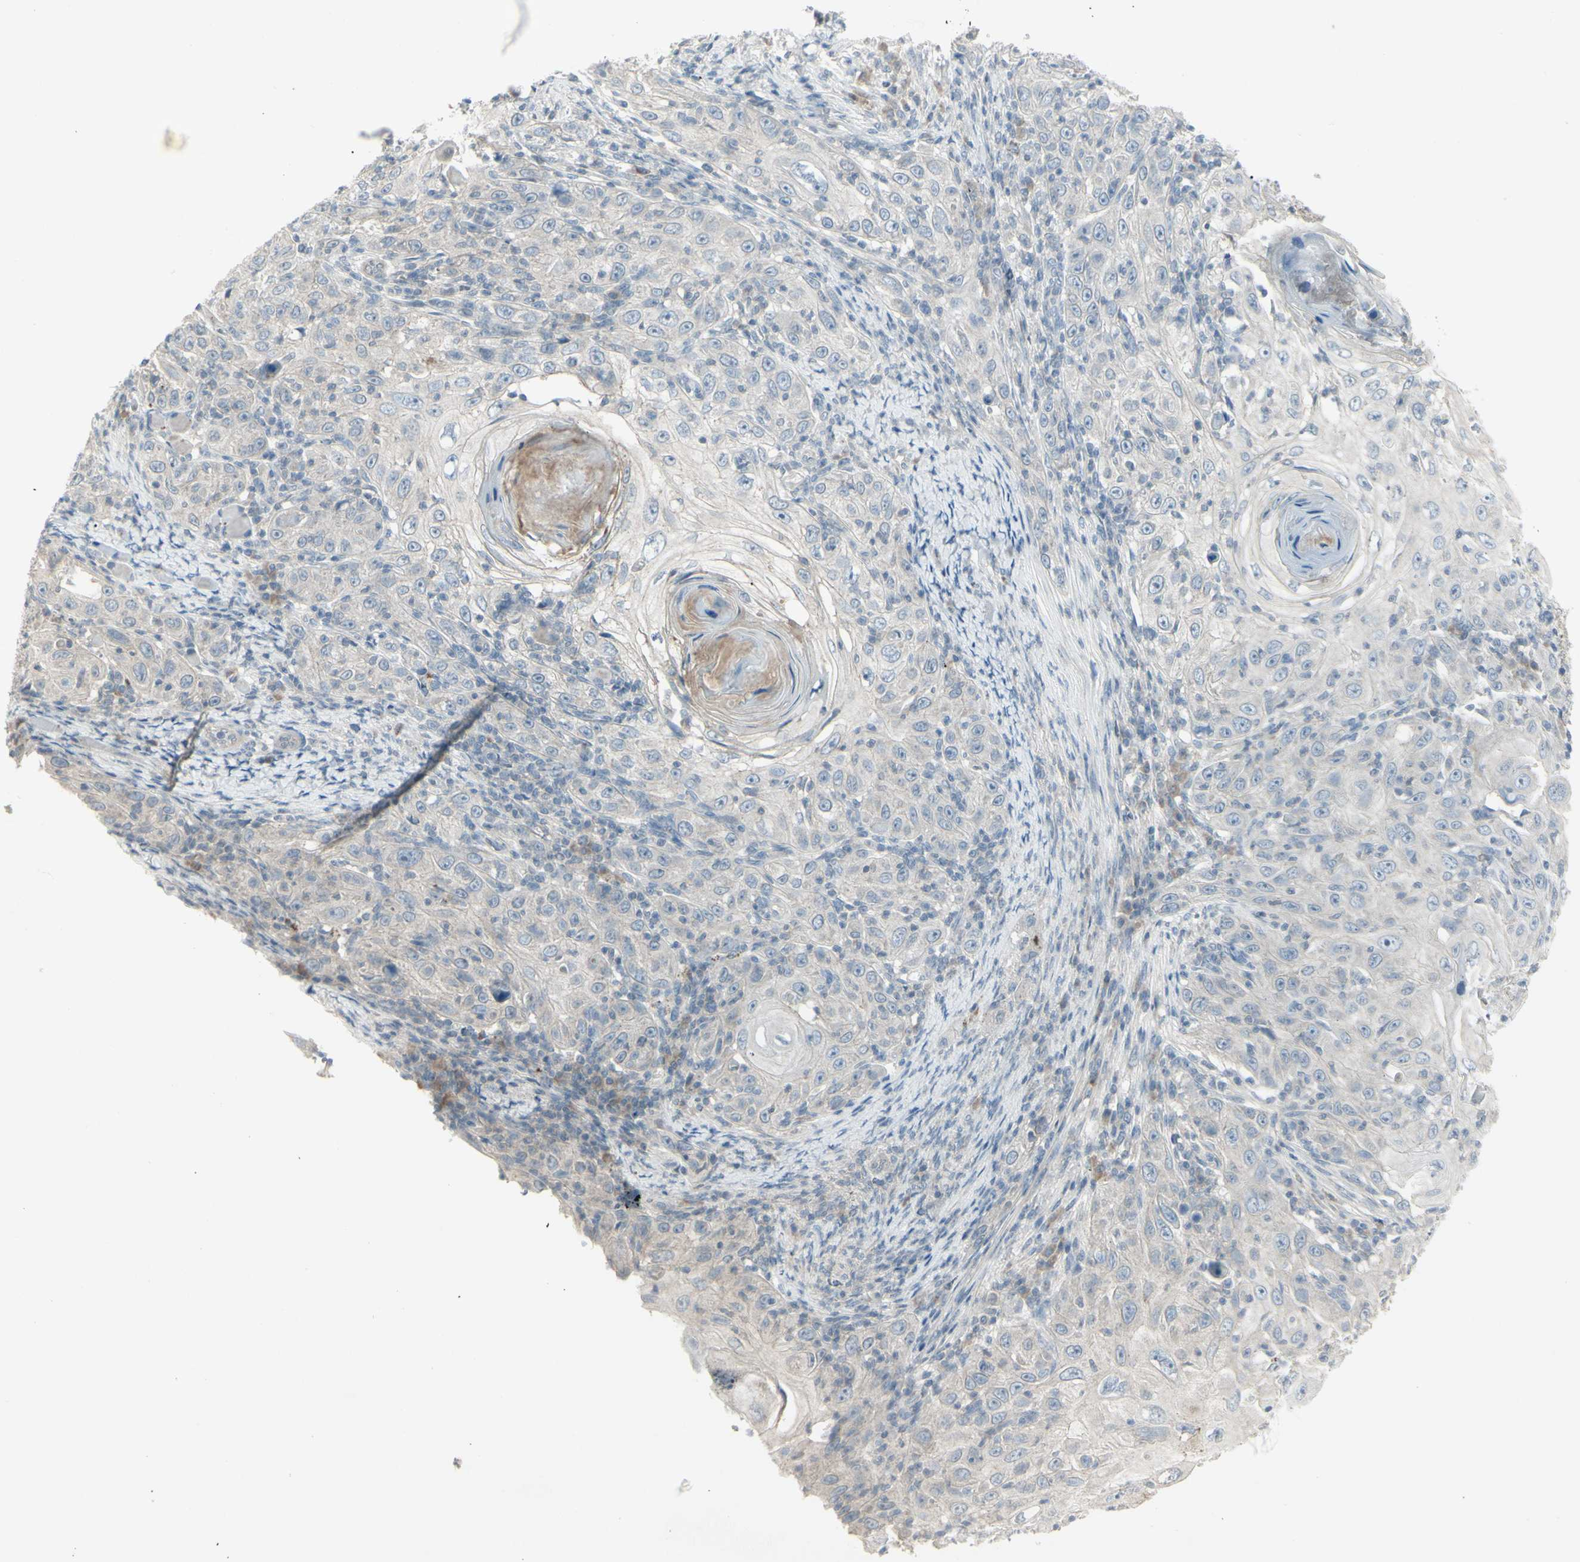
{"staining": {"intensity": "negative", "quantity": "none", "location": "none"}, "tissue": "skin cancer", "cell_type": "Tumor cells", "image_type": "cancer", "snomed": [{"axis": "morphology", "description": "Squamous cell carcinoma, NOS"}, {"axis": "topography", "description": "Skin"}], "caption": "DAB immunohistochemical staining of human skin cancer (squamous cell carcinoma) exhibits no significant expression in tumor cells. (Immunohistochemistry, brightfield microscopy, high magnification).", "gene": "SH3GL2", "patient": {"sex": "female", "age": 88}}